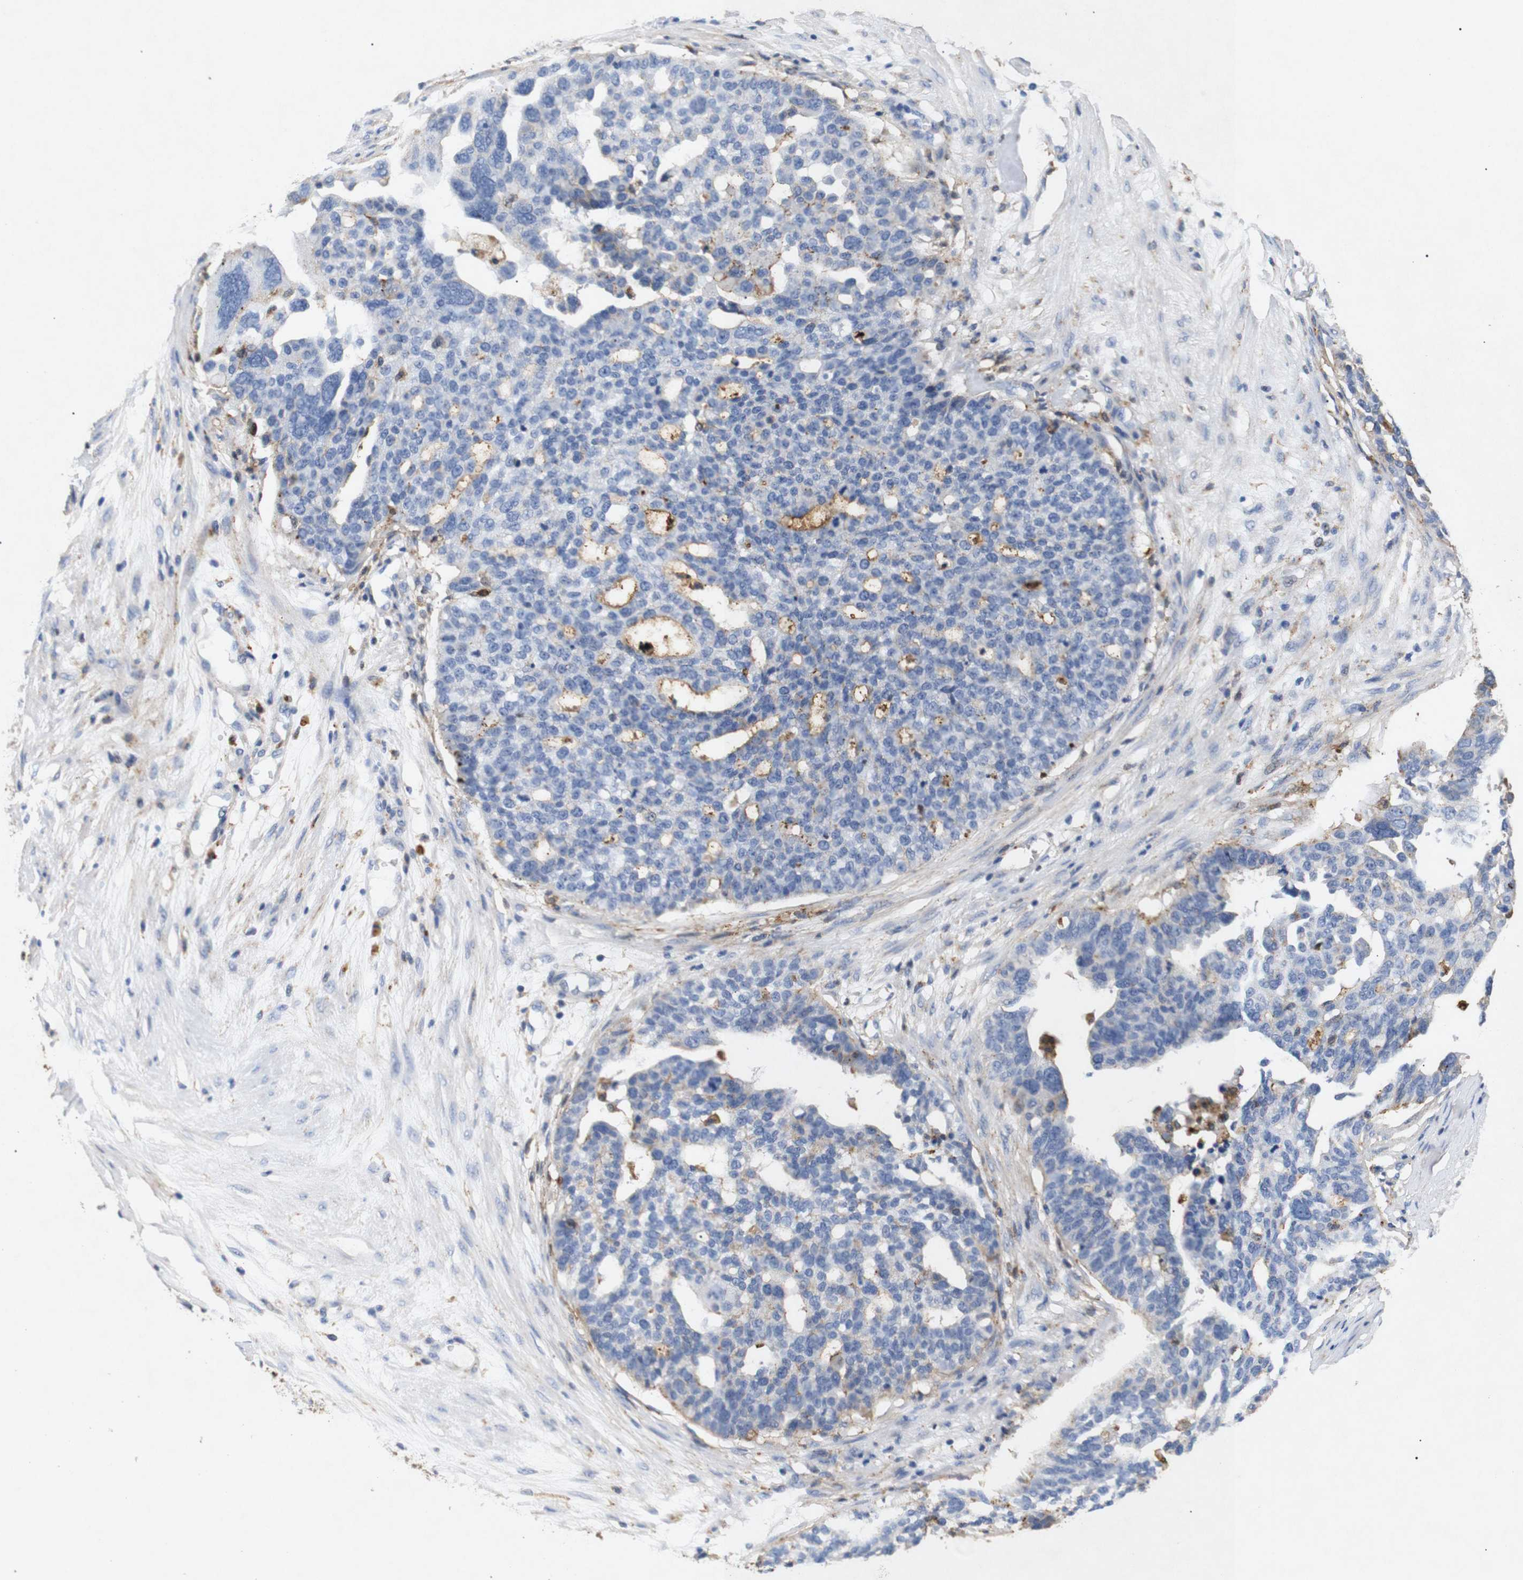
{"staining": {"intensity": "moderate", "quantity": "<25%", "location": "cytoplasmic/membranous"}, "tissue": "ovarian cancer", "cell_type": "Tumor cells", "image_type": "cancer", "snomed": [{"axis": "morphology", "description": "Cystadenocarcinoma, serous, NOS"}, {"axis": "topography", "description": "Ovary"}], "caption": "An immunohistochemistry (IHC) image of neoplastic tissue is shown. Protein staining in brown shows moderate cytoplasmic/membranous positivity in ovarian cancer (serous cystadenocarcinoma) within tumor cells. (DAB = brown stain, brightfield microscopy at high magnification).", "gene": "SDCBP", "patient": {"sex": "female", "age": 59}}